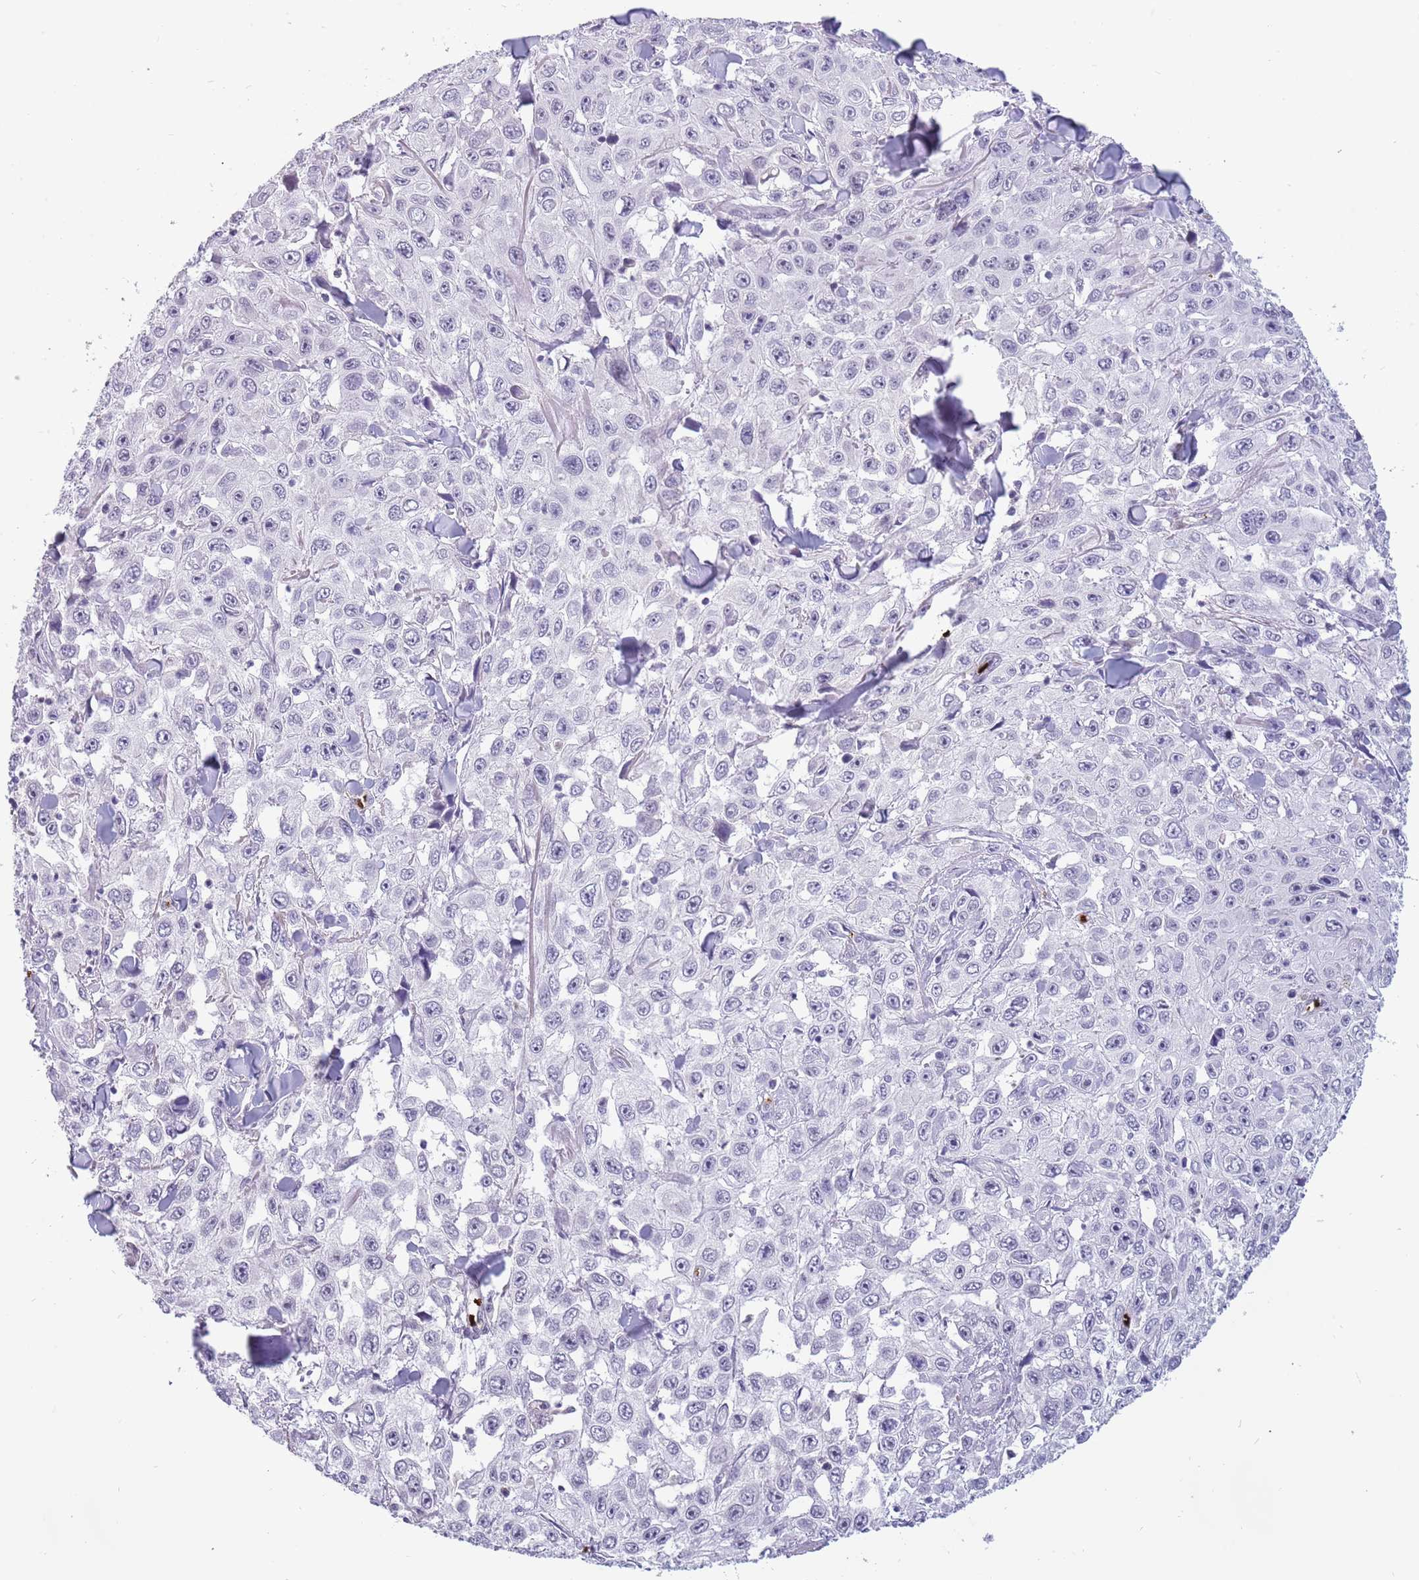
{"staining": {"intensity": "negative", "quantity": "none", "location": "none"}, "tissue": "skin cancer", "cell_type": "Tumor cells", "image_type": "cancer", "snomed": [{"axis": "morphology", "description": "Squamous cell carcinoma, NOS"}, {"axis": "topography", "description": "Skin"}], "caption": "Squamous cell carcinoma (skin) was stained to show a protein in brown. There is no significant expression in tumor cells.", "gene": "LYPD6B", "patient": {"sex": "male", "age": 82}}